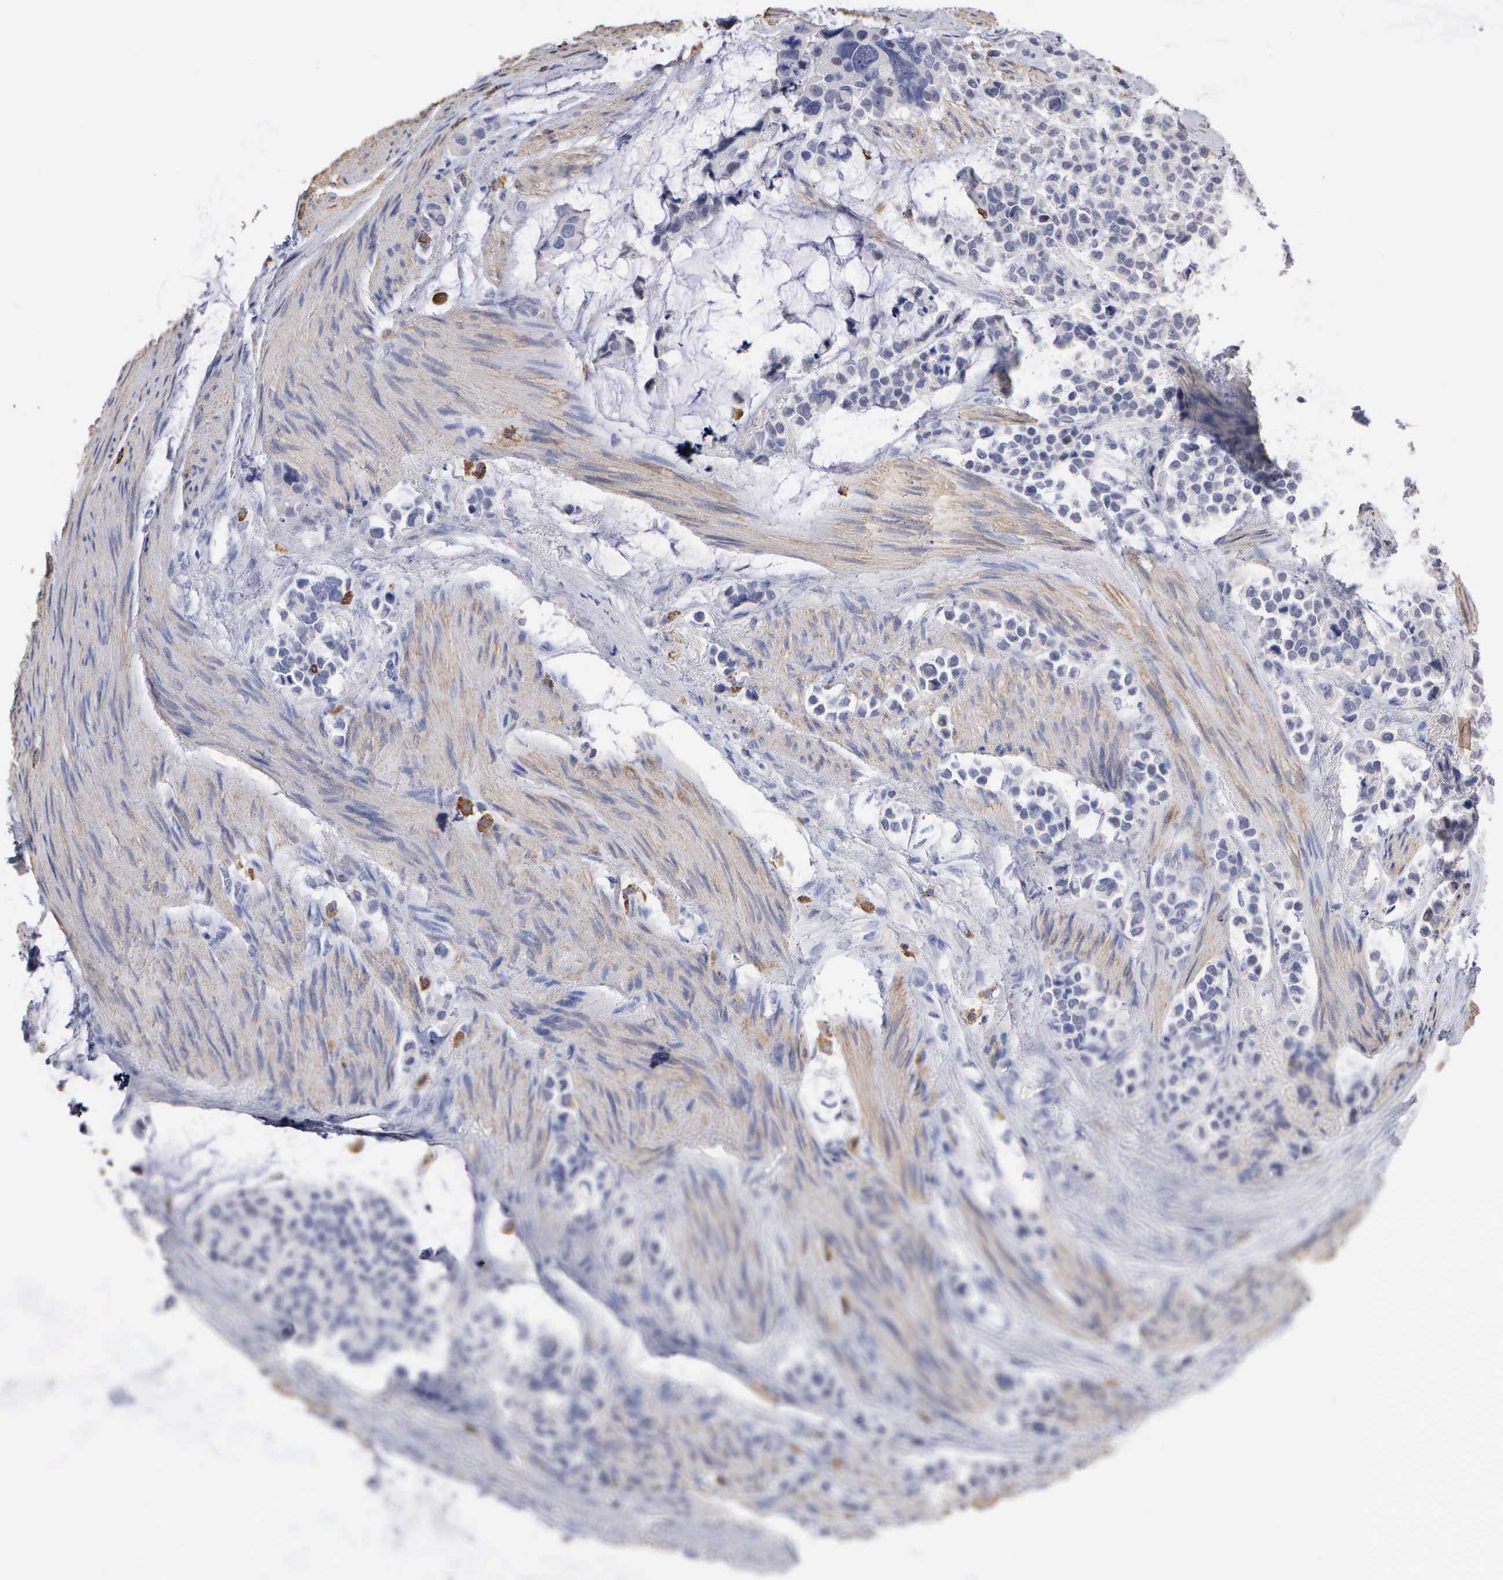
{"staining": {"intensity": "negative", "quantity": "none", "location": "none"}, "tissue": "stomach cancer", "cell_type": "Tumor cells", "image_type": "cancer", "snomed": [{"axis": "morphology", "description": "Adenocarcinoma, NOS"}, {"axis": "topography", "description": "Stomach, upper"}], "caption": "Tumor cells are negative for protein expression in human stomach cancer.", "gene": "ELFN2", "patient": {"sex": "male", "age": 71}}